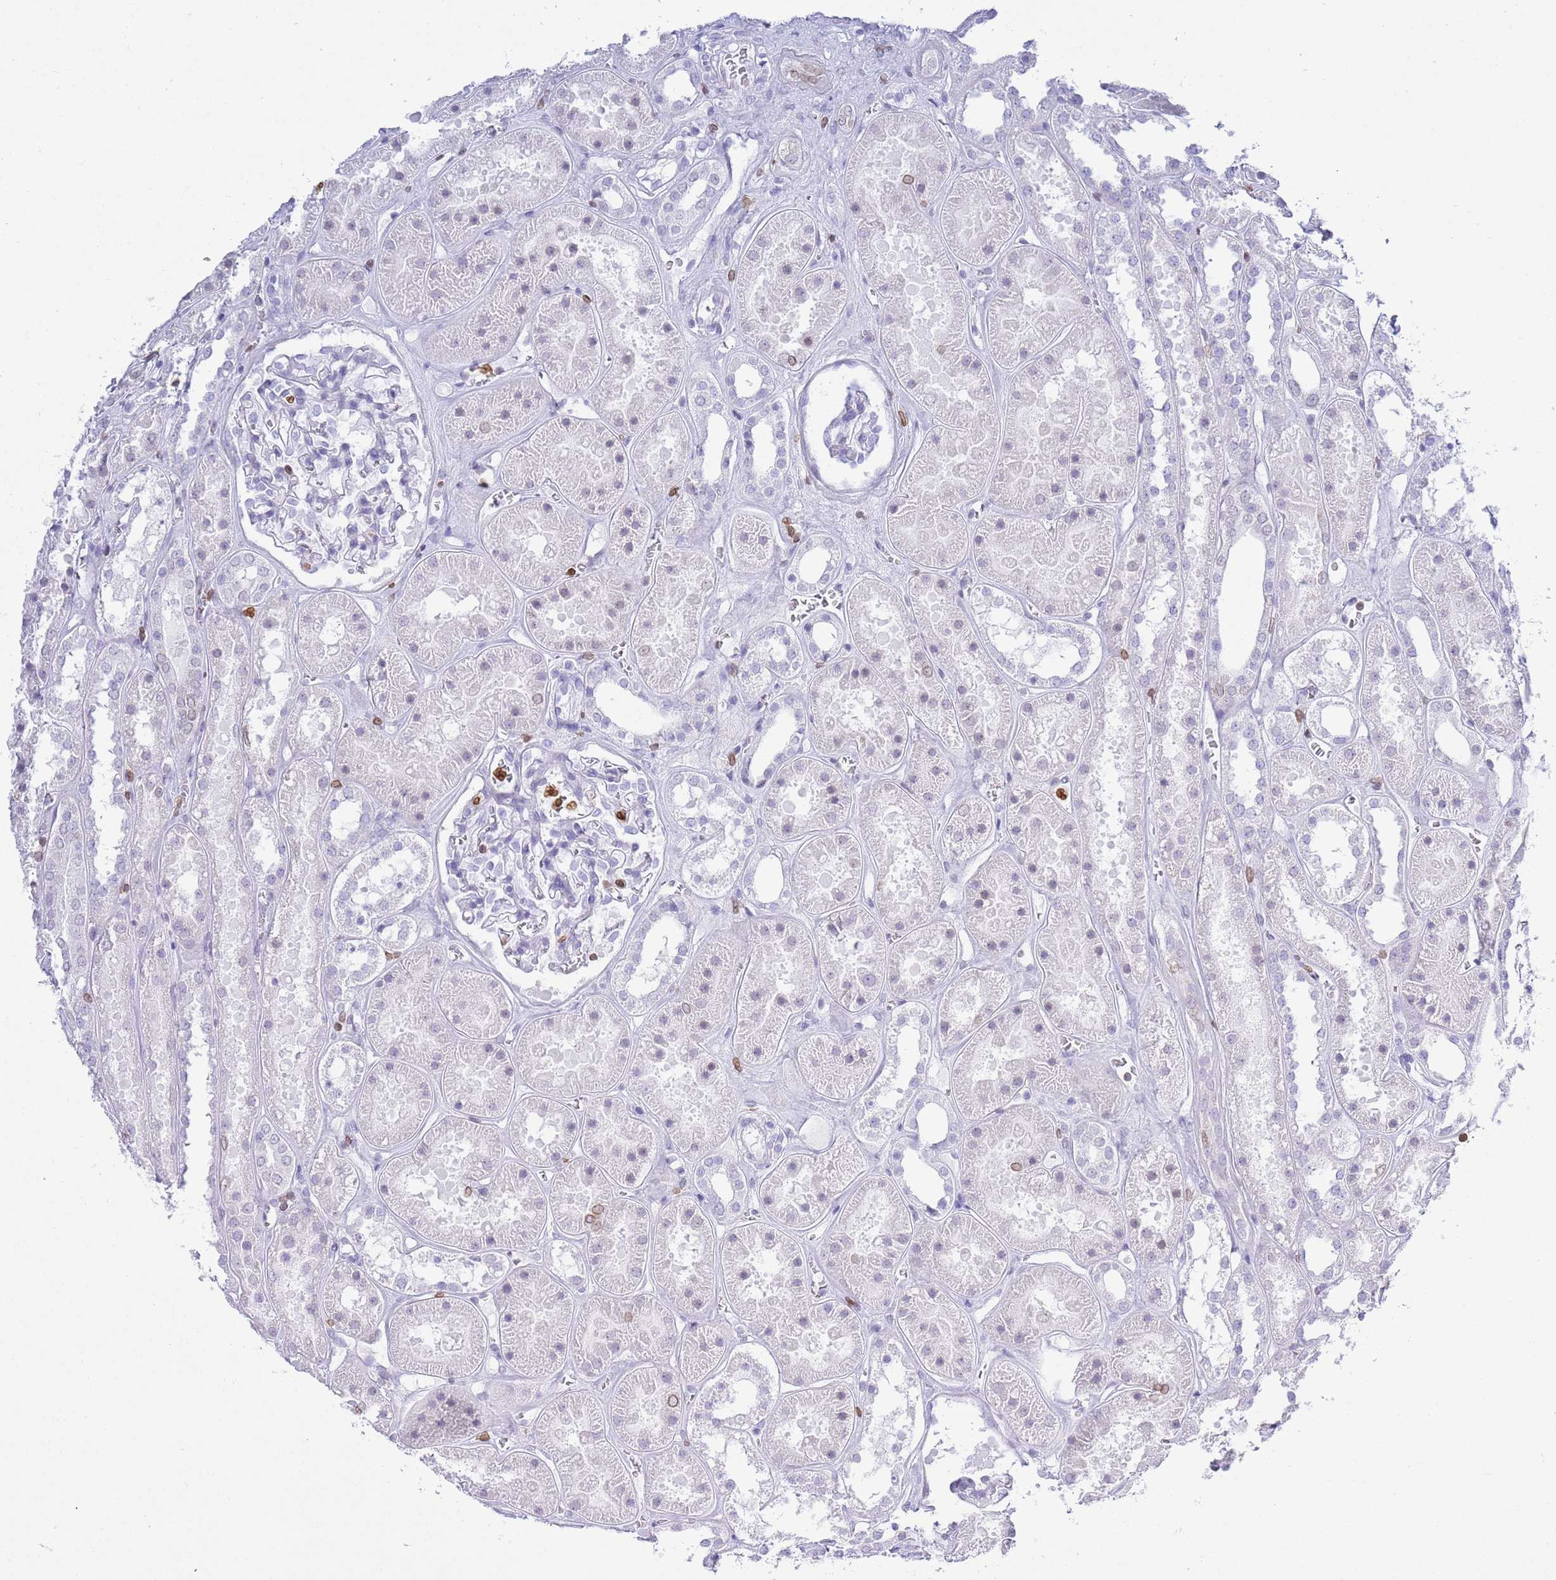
{"staining": {"intensity": "negative", "quantity": "none", "location": "none"}, "tissue": "kidney", "cell_type": "Cells in glomeruli", "image_type": "normal", "snomed": [{"axis": "morphology", "description": "Normal tissue, NOS"}, {"axis": "topography", "description": "Kidney"}], "caption": "Cells in glomeruli are negative for protein expression in normal human kidney. (DAB immunohistochemistry (IHC) visualized using brightfield microscopy, high magnification).", "gene": "LBR", "patient": {"sex": "female", "age": 41}}